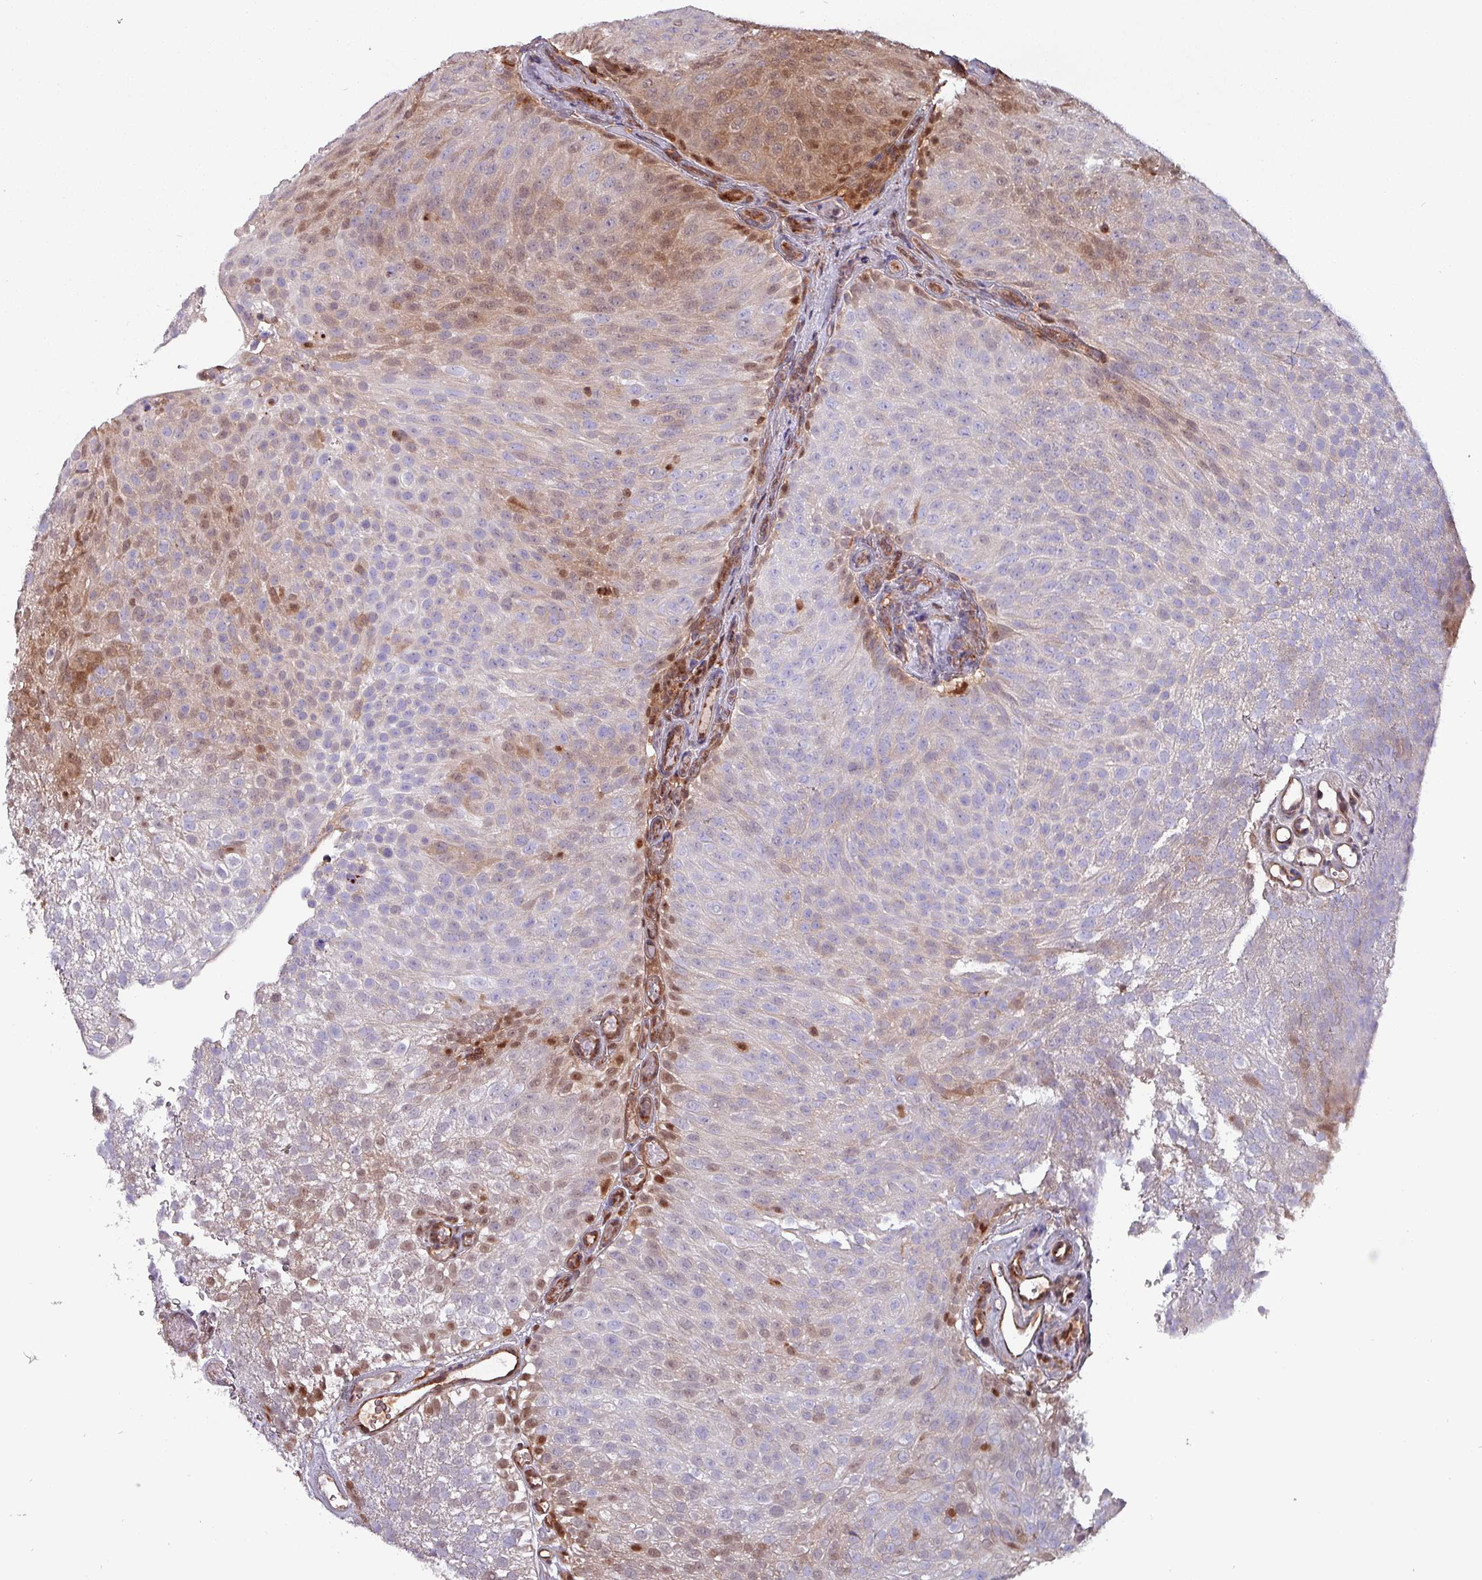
{"staining": {"intensity": "moderate", "quantity": "<25%", "location": "cytoplasmic/membranous,nuclear"}, "tissue": "urothelial cancer", "cell_type": "Tumor cells", "image_type": "cancer", "snomed": [{"axis": "morphology", "description": "Urothelial carcinoma, Low grade"}, {"axis": "topography", "description": "Urinary bladder"}], "caption": "Immunohistochemical staining of low-grade urothelial carcinoma exhibits low levels of moderate cytoplasmic/membranous and nuclear positivity in approximately <25% of tumor cells. Nuclei are stained in blue.", "gene": "PSMB8", "patient": {"sex": "male", "age": 78}}